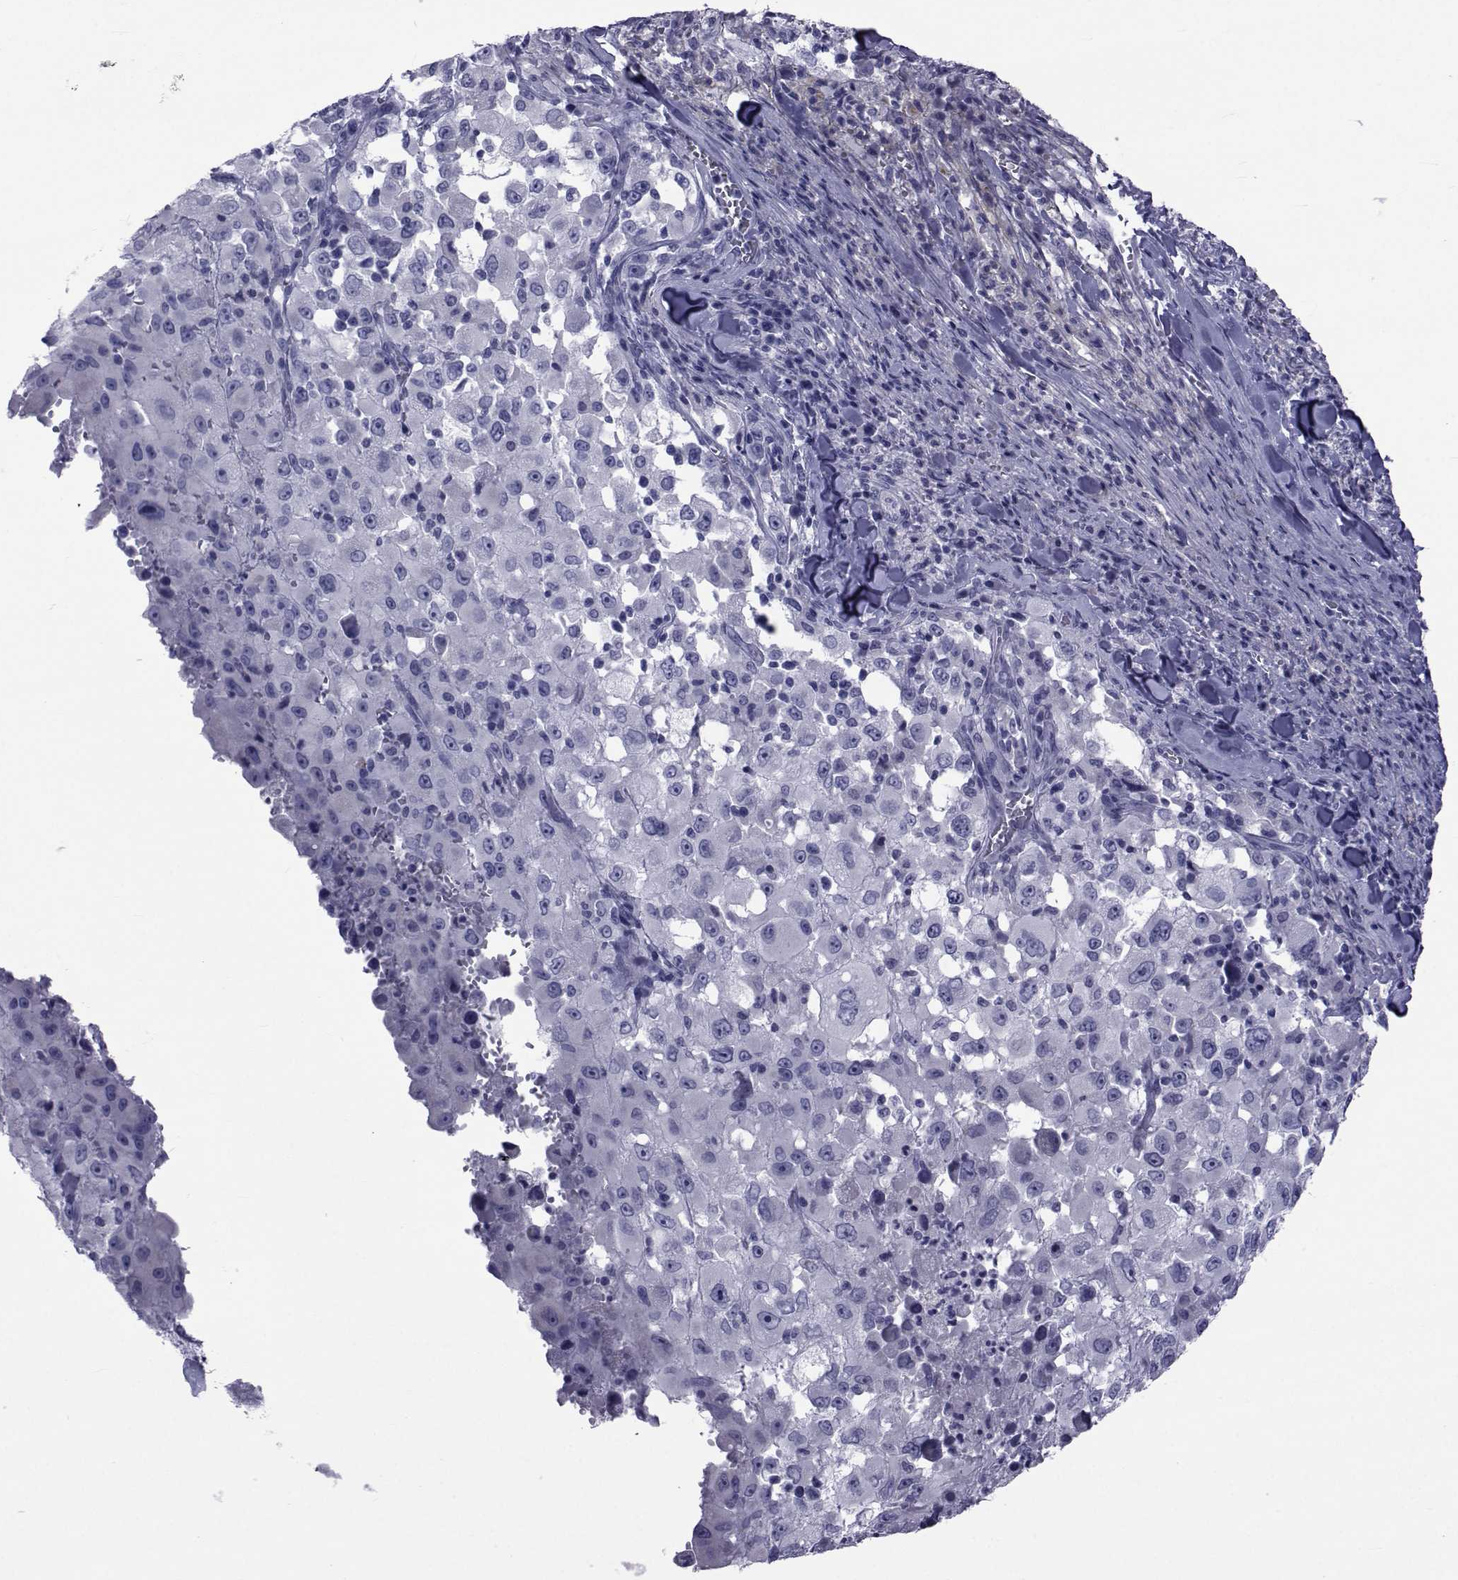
{"staining": {"intensity": "negative", "quantity": "none", "location": "none"}, "tissue": "melanoma", "cell_type": "Tumor cells", "image_type": "cancer", "snomed": [{"axis": "morphology", "description": "Malignant melanoma, Metastatic site"}, {"axis": "topography", "description": "Soft tissue"}], "caption": "This is an IHC micrograph of melanoma. There is no staining in tumor cells.", "gene": "GKAP1", "patient": {"sex": "male", "age": 50}}